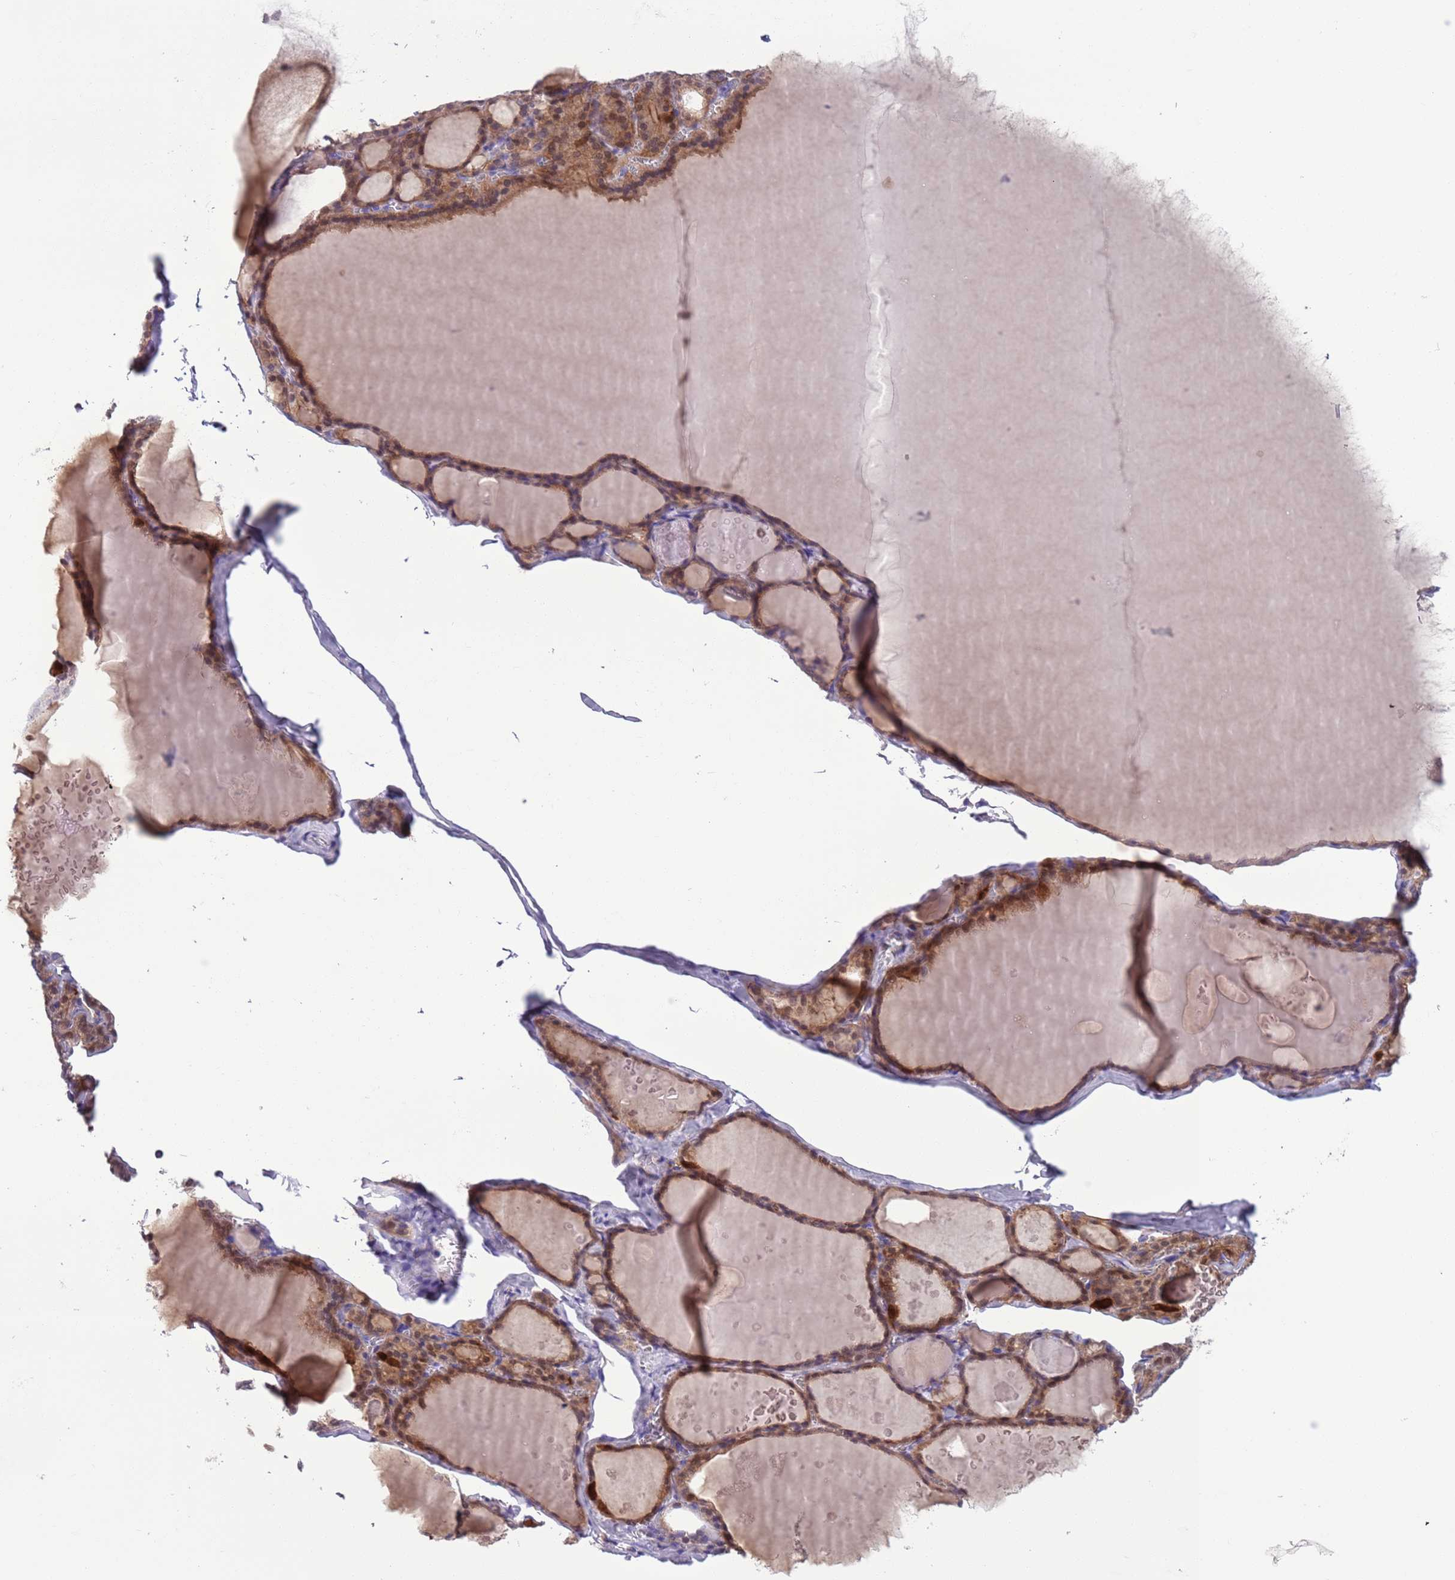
{"staining": {"intensity": "moderate", "quantity": ">75%", "location": "cytoplasmic/membranous,nuclear"}, "tissue": "thyroid gland", "cell_type": "Glandular cells", "image_type": "normal", "snomed": [{"axis": "morphology", "description": "Normal tissue, NOS"}, {"axis": "topography", "description": "Thyroid gland"}], "caption": "This is a micrograph of immunohistochemistry (IHC) staining of unremarkable thyroid gland, which shows moderate positivity in the cytoplasmic/membranous,nuclear of glandular cells.", "gene": "PFKFB2", "patient": {"sex": "male", "age": 56}}